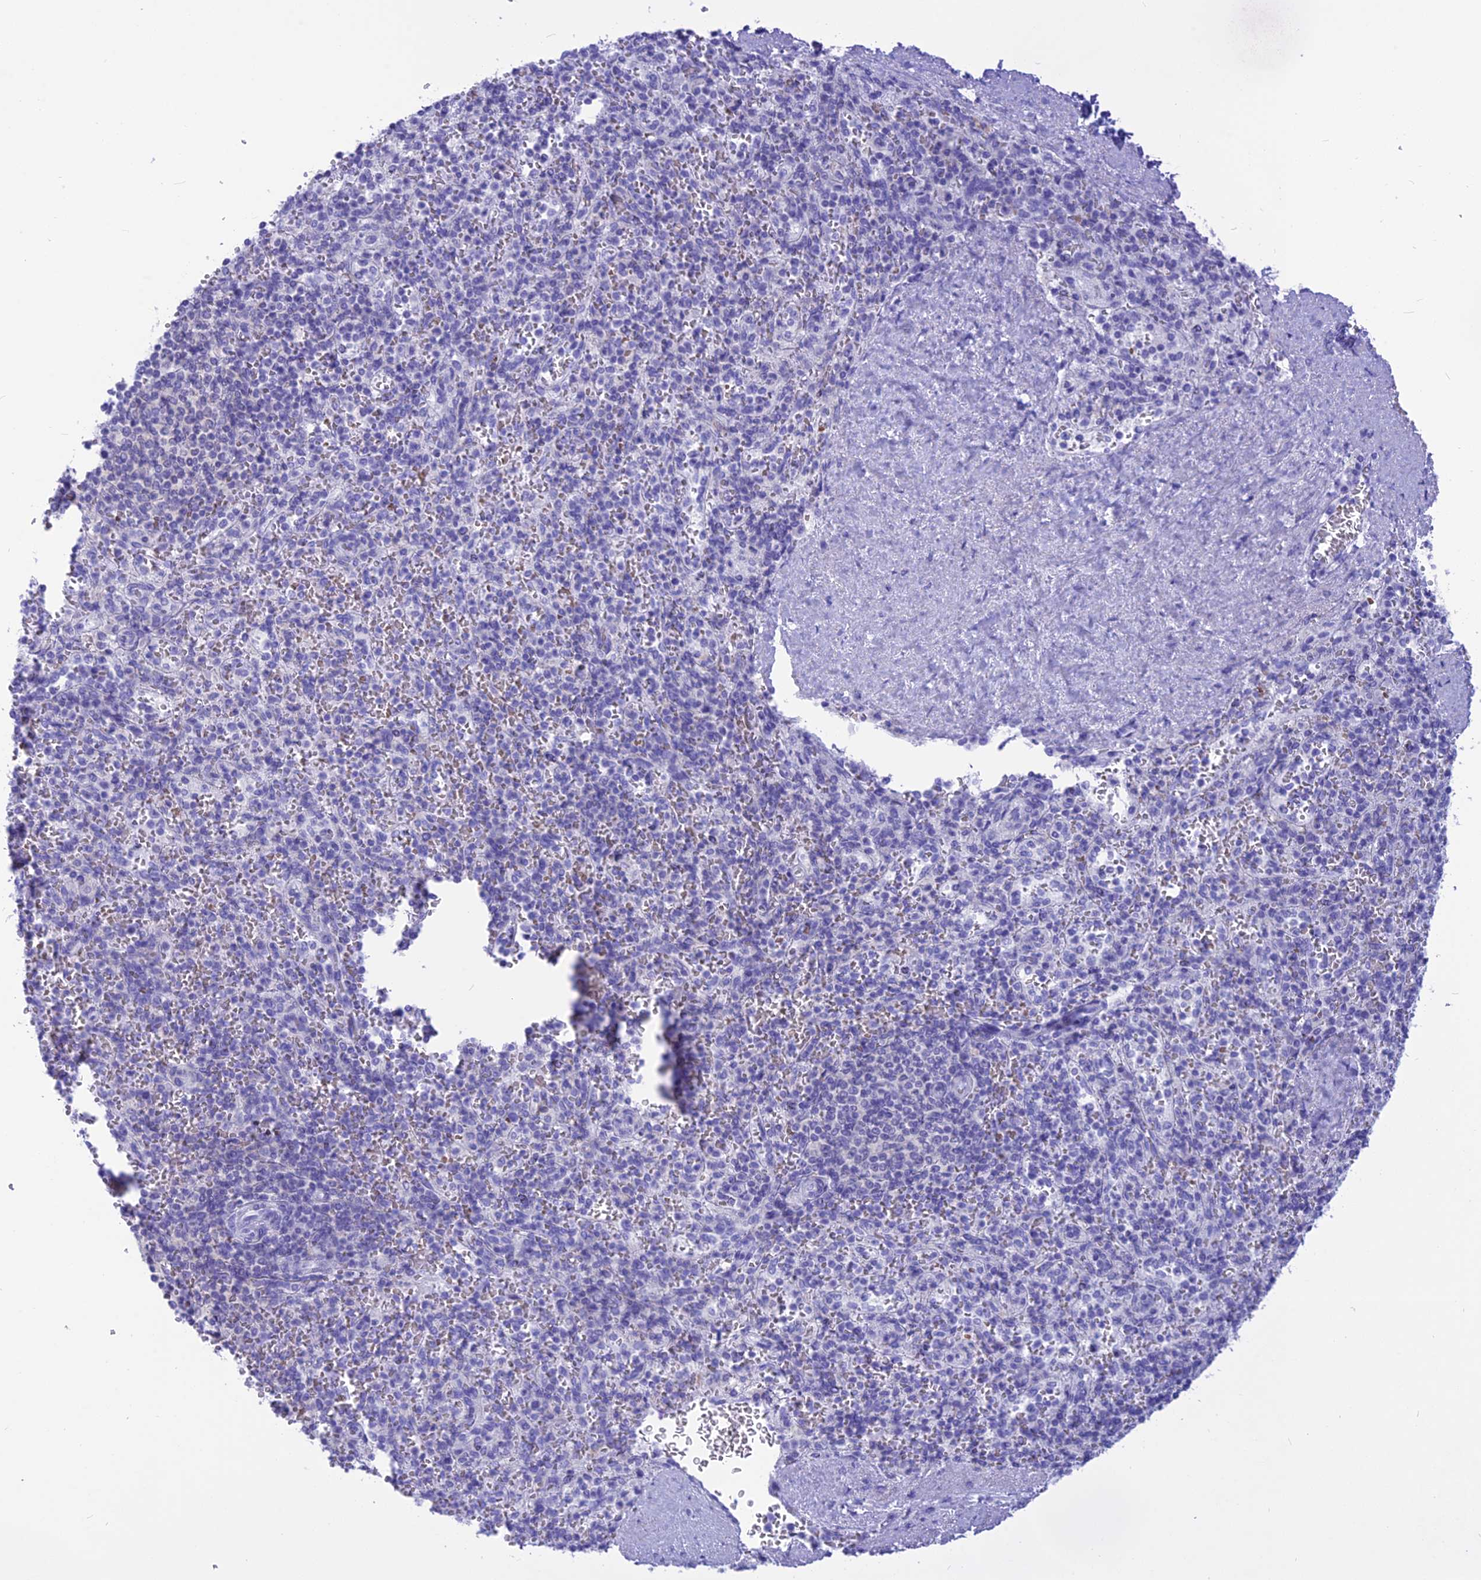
{"staining": {"intensity": "negative", "quantity": "none", "location": "none"}, "tissue": "spleen", "cell_type": "Cells in red pulp", "image_type": "normal", "snomed": [{"axis": "morphology", "description": "Normal tissue, NOS"}, {"axis": "topography", "description": "Spleen"}], "caption": "The immunohistochemistry (IHC) photomicrograph has no significant expression in cells in red pulp of spleen.", "gene": "GLYATL1B", "patient": {"sex": "male", "age": 82}}